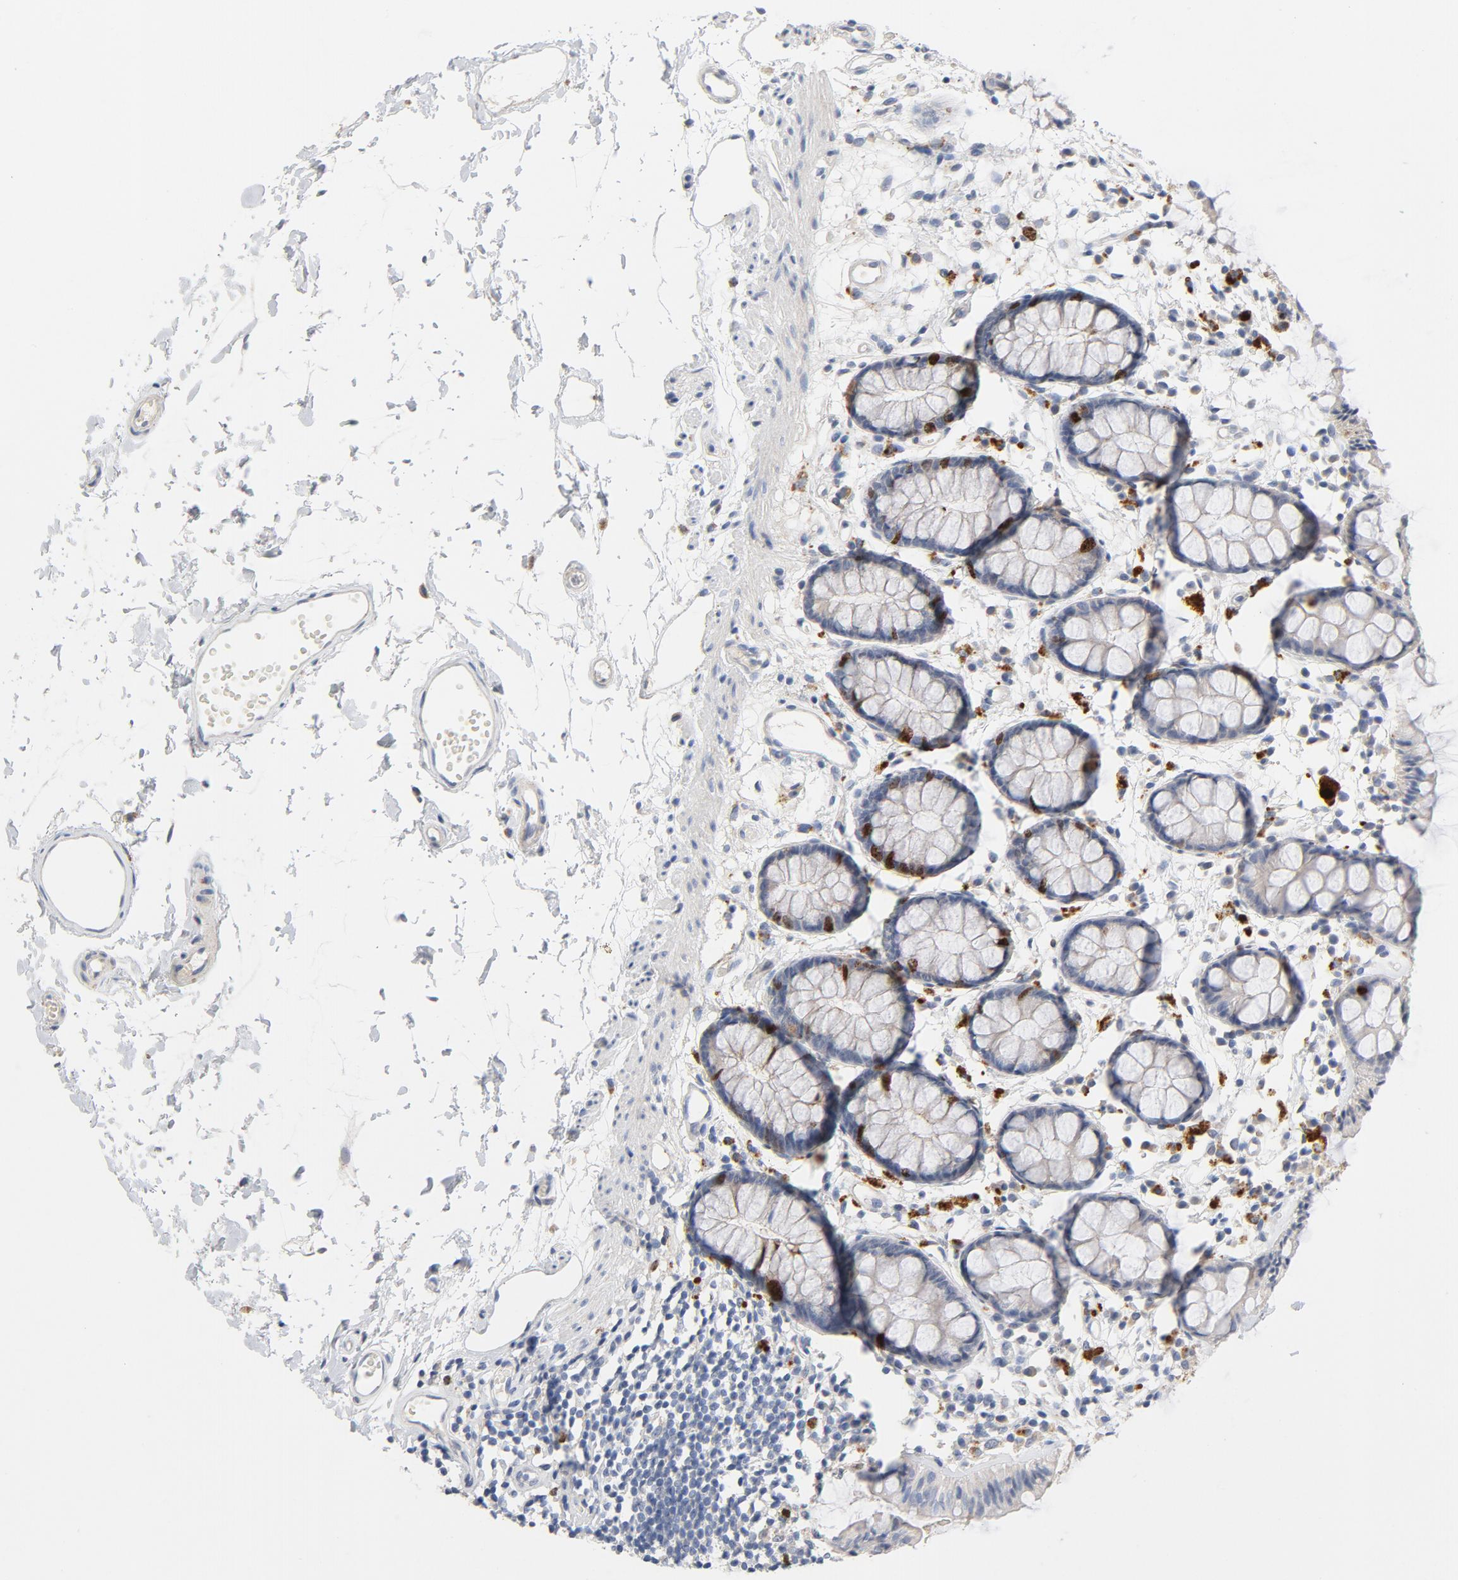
{"staining": {"intensity": "moderate", "quantity": "<25%", "location": "nuclear"}, "tissue": "rectum", "cell_type": "Glandular cells", "image_type": "normal", "snomed": [{"axis": "morphology", "description": "Normal tissue, NOS"}, {"axis": "topography", "description": "Rectum"}], "caption": "The micrograph reveals staining of unremarkable rectum, revealing moderate nuclear protein expression (brown color) within glandular cells.", "gene": "BIRC5", "patient": {"sex": "female", "age": 66}}